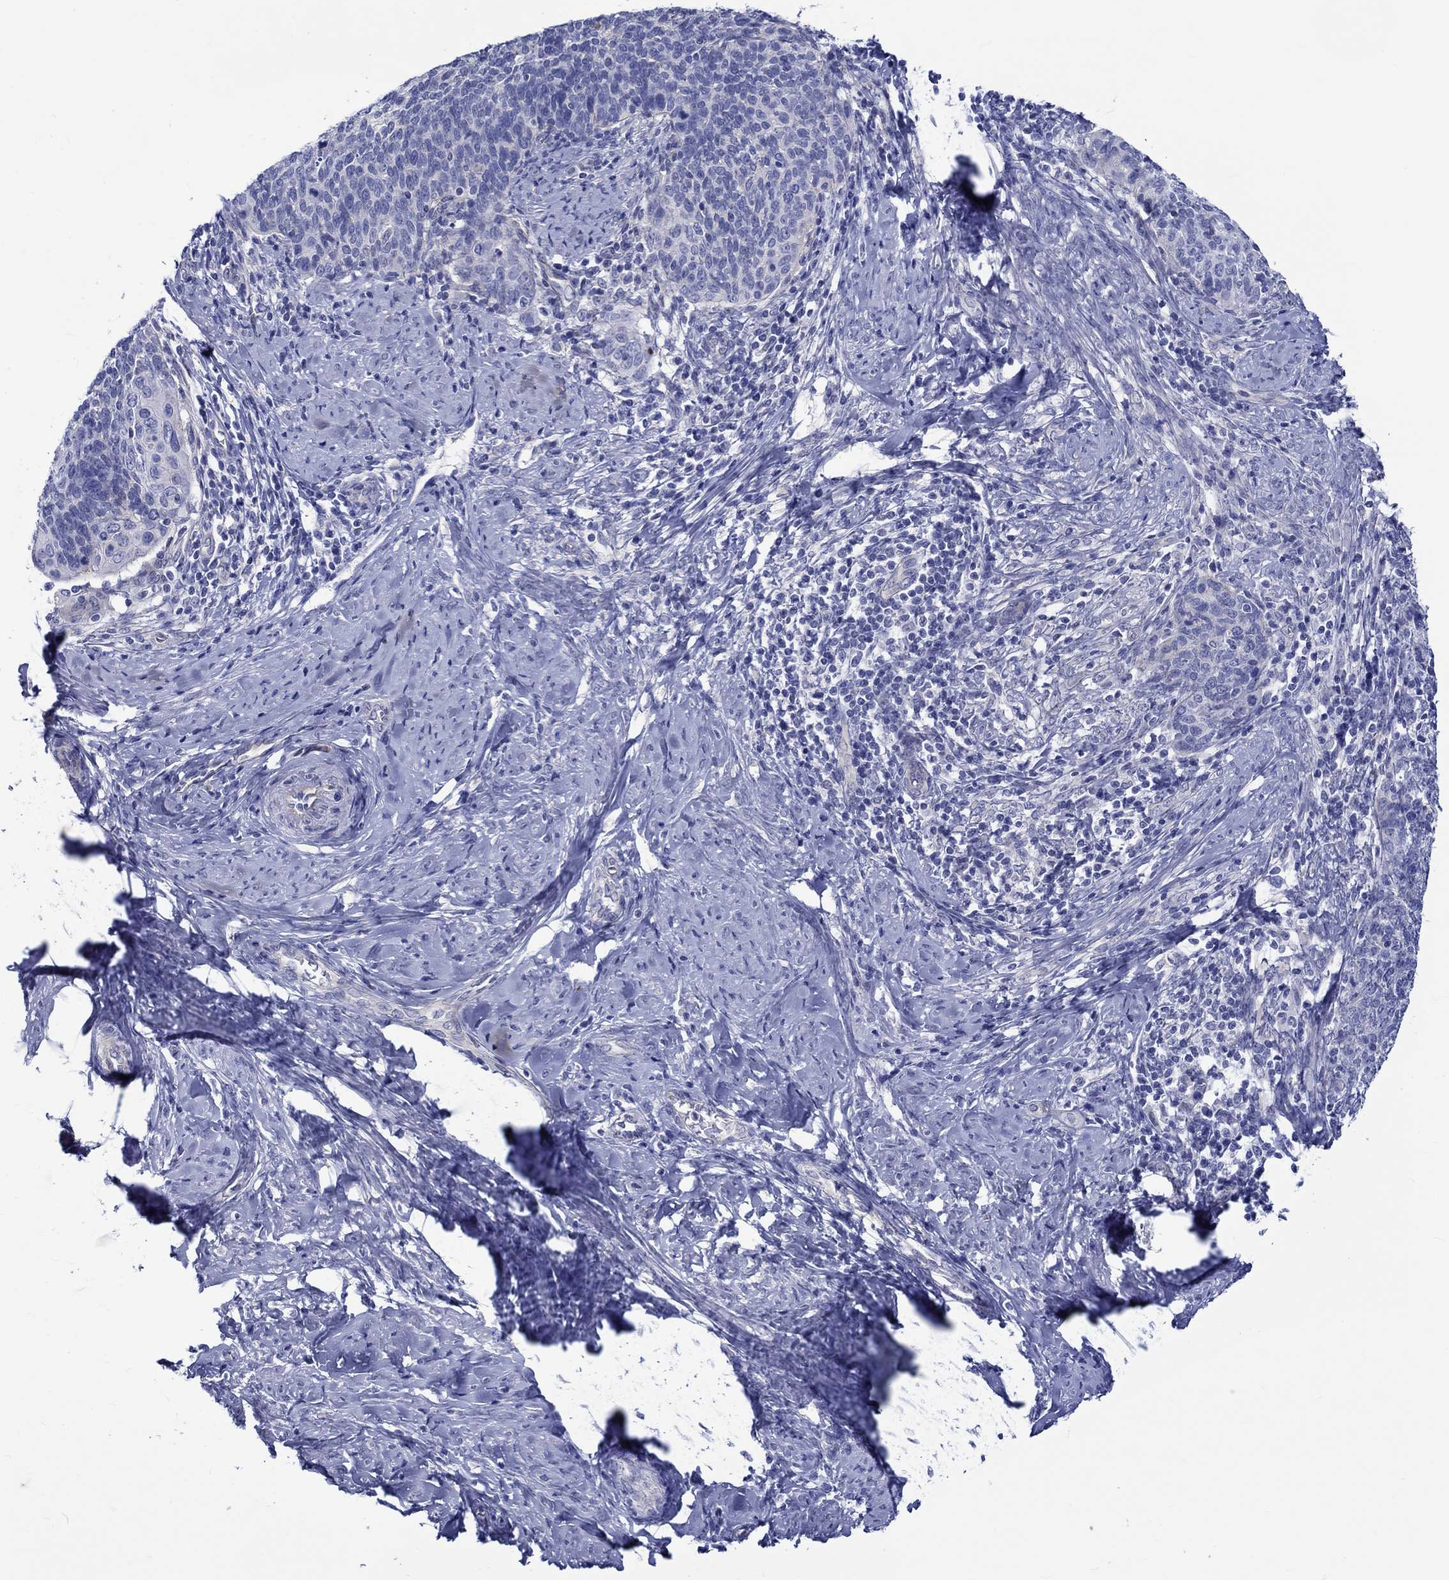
{"staining": {"intensity": "negative", "quantity": "none", "location": "none"}, "tissue": "cervical cancer", "cell_type": "Tumor cells", "image_type": "cancer", "snomed": [{"axis": "morphology", "description": "Normal tissue, NOS"}, {"axis": "morphology", "description": "Squamous cell carcinoma, NOS"}, {"axis": "topography", "description": "Cervix"}], "caption": "DAB (3,3'-diaminobenzidine) immunohistochemical staining of squamous cell carcinoma (cervical) reveals no significant positivity in tumor cells. (DAB immunohistochemistry visualized using brightfield microscopy, high magnification).", "gene": "SH2D7", "patient": {"sex": "female", "age": 39}}